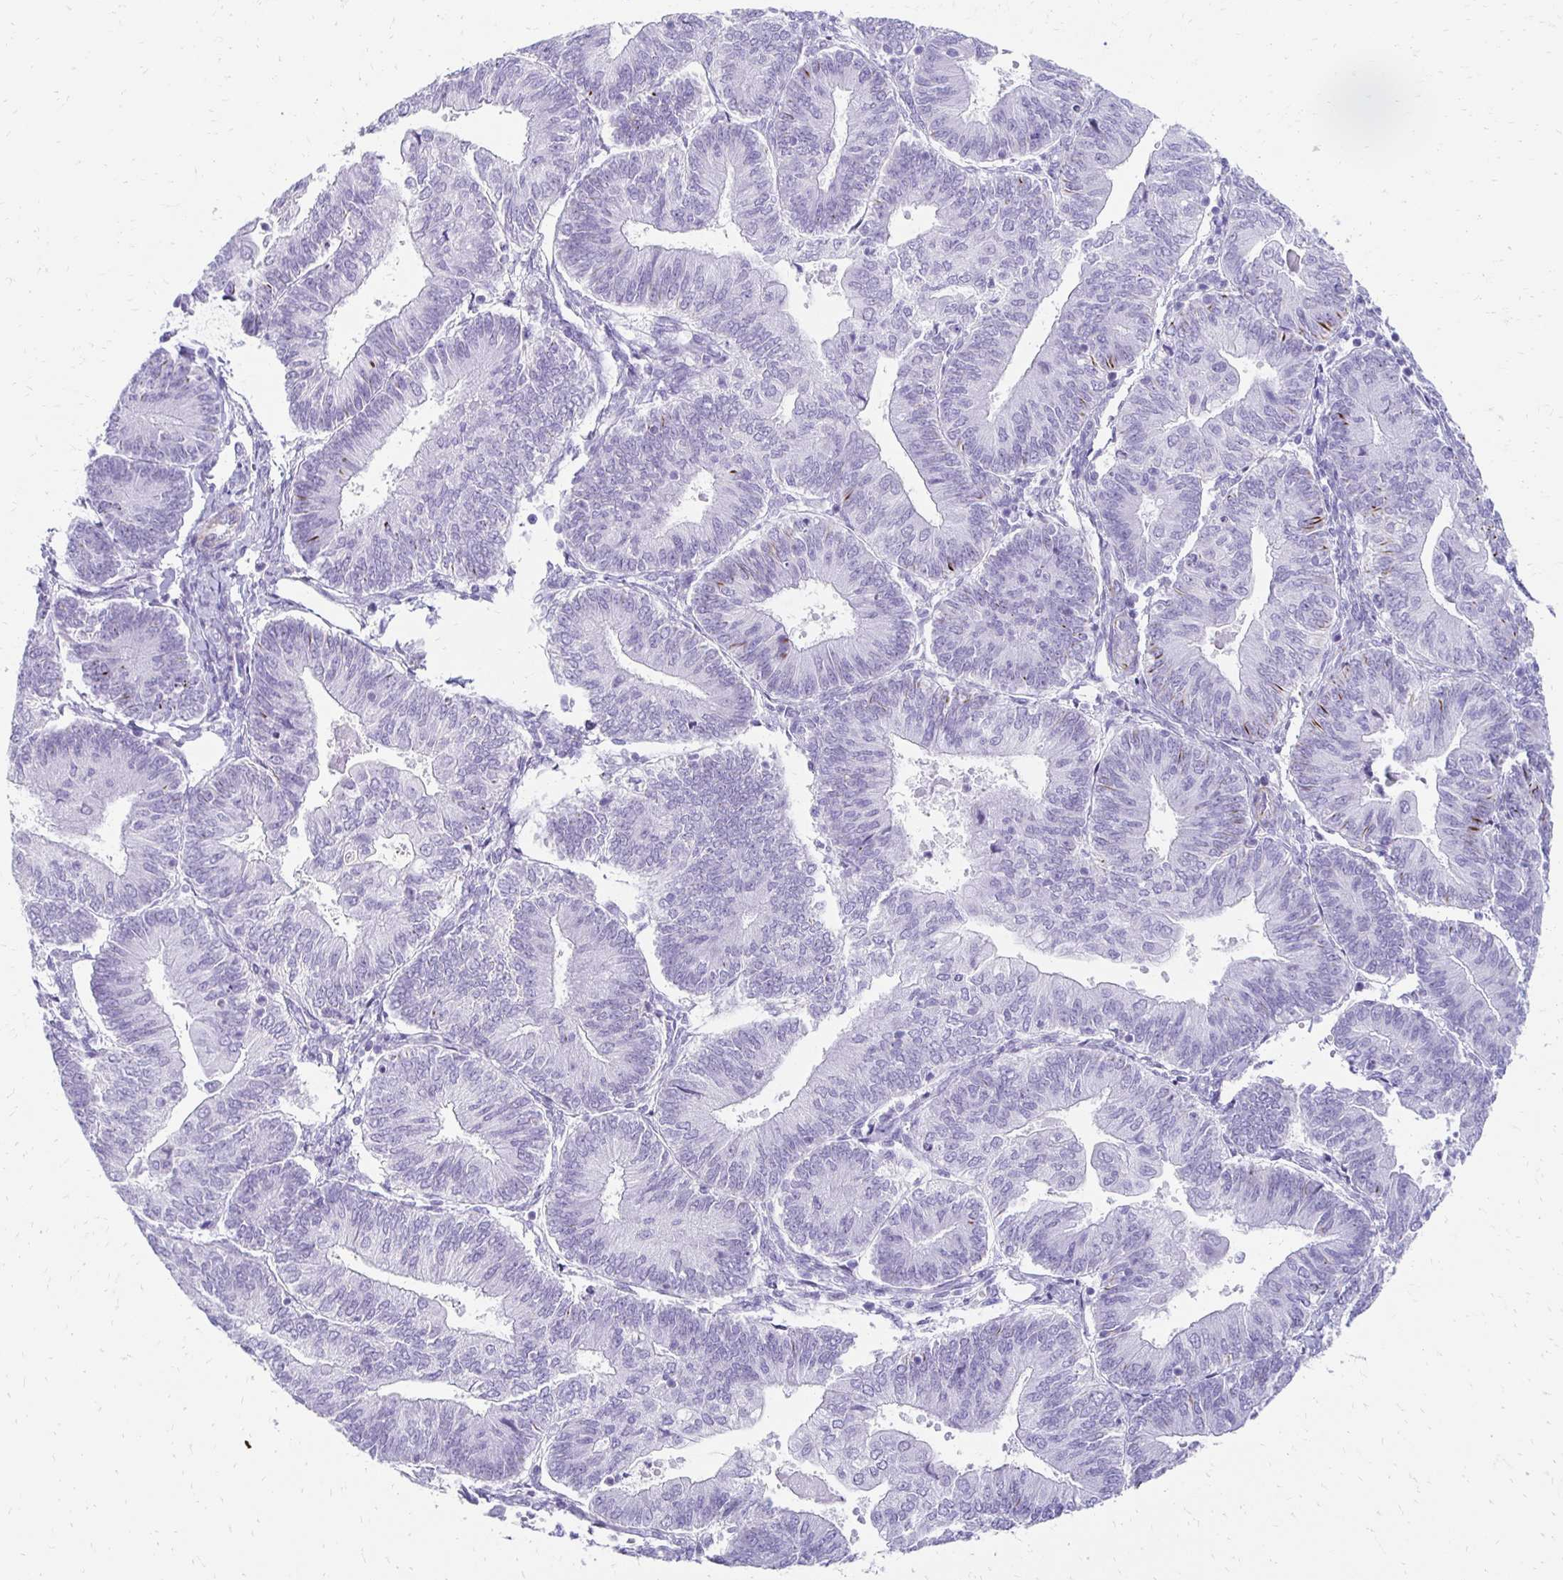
{"staining": {"intensity": "negative", "quantity": "none", "location": "none"}, "tissue": "endometrial cancer", "cell_type": "Tumor cells", "image_type": "cancer", "snomed": [{"axis": "morphology", "description": "Adenocarcinoma, NOS"}, {"axis": "topography", "description": "Endometrium"}], "caption": "A high-resolution histopathology image shows IHC staining of endometrial cancer (adenocarcinoma), which shows no significant expression in tumor cells.", "gene": "TMEM54", "patient": {"sex": "female", "age": 65}}